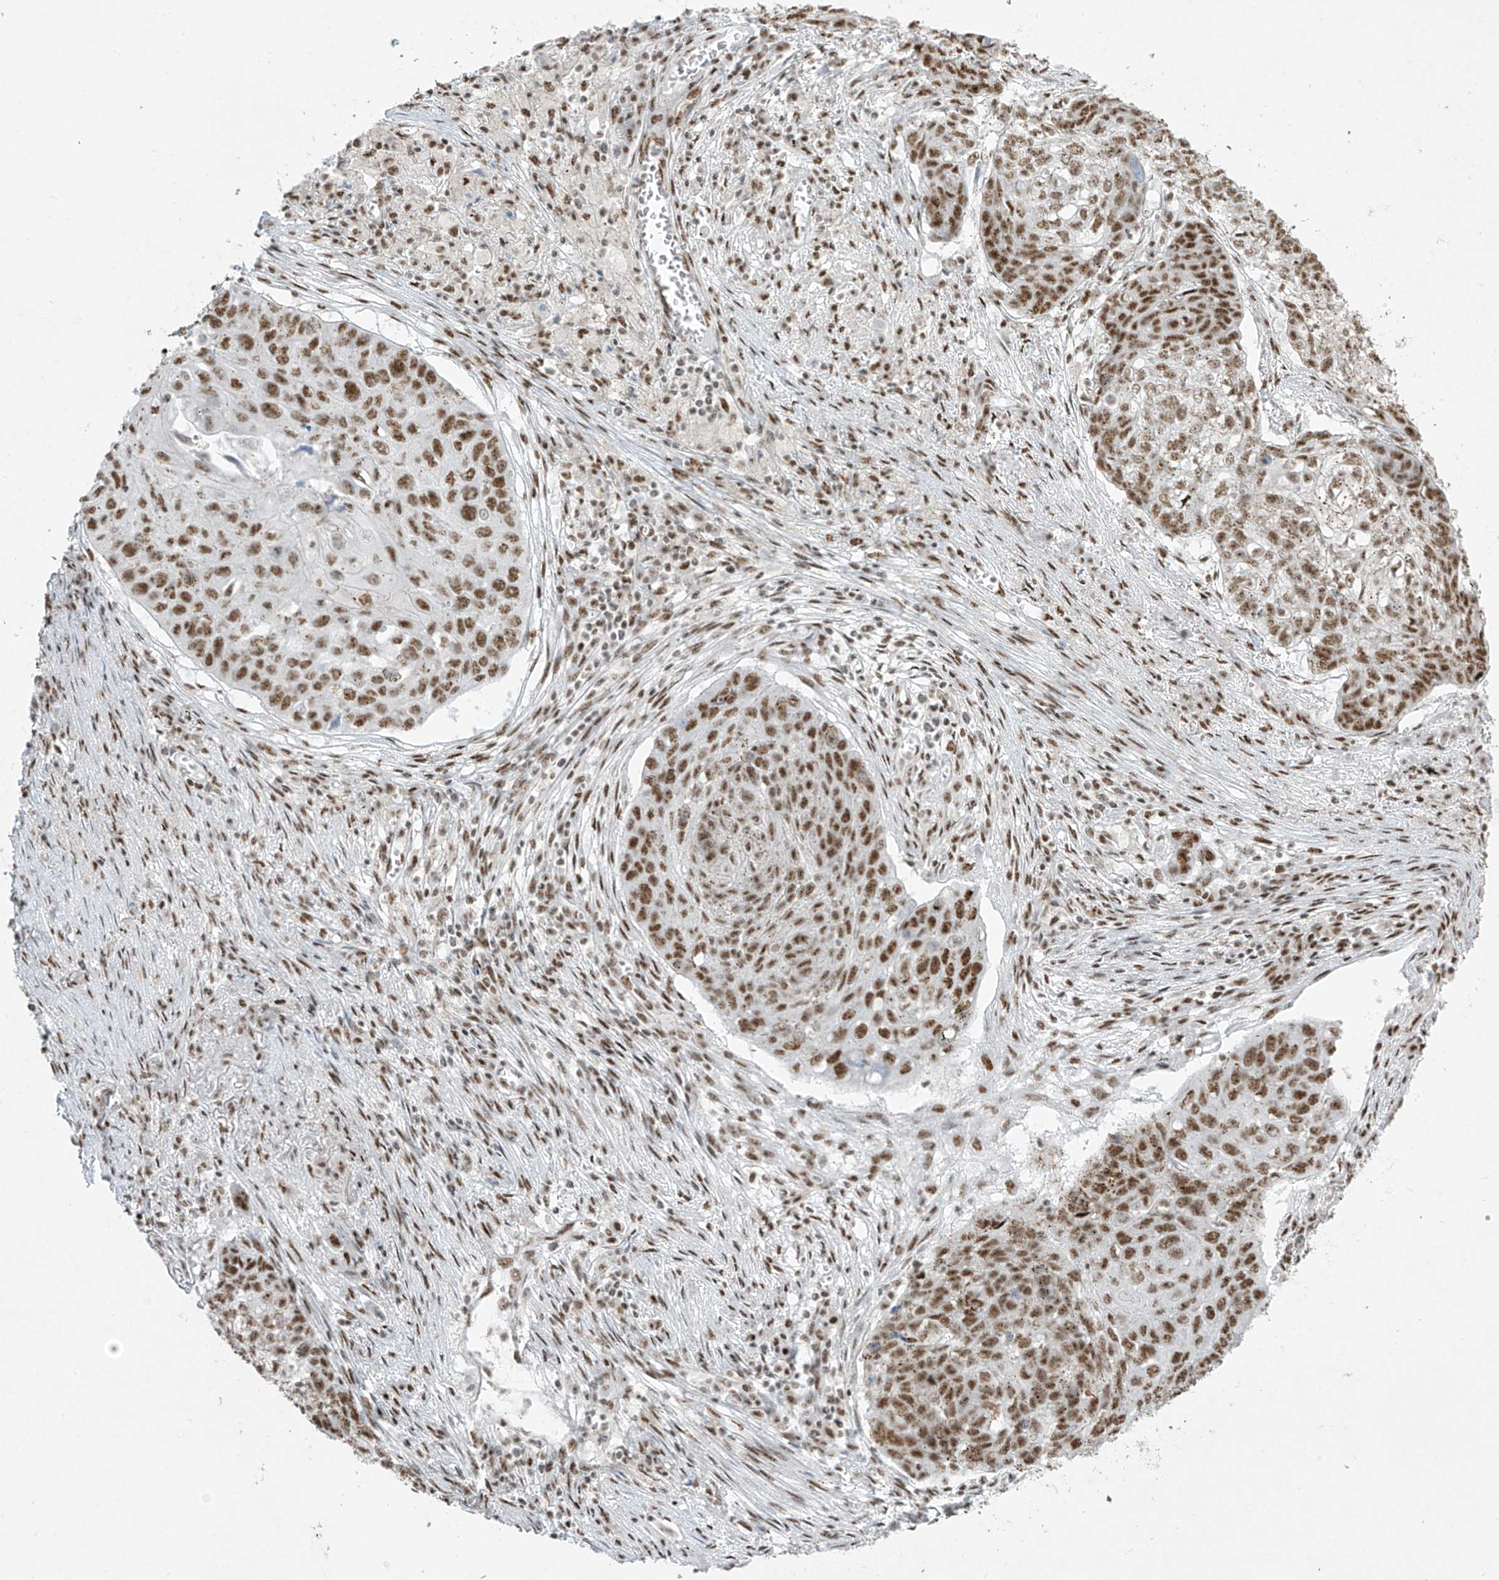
{"staining": {"intensity": "moderate", "quantity": ">75%", "location": "nuclear"}, "tissue": "lung cancer", "cell_type": "Tumor cells", "image_type": "cancer", "snomed": [{"axis": "morphology", "description": "Squamous cell carcinoma, NOS"}, {"axis": "topography", "description": "Lung"}], "caption": "The immunohistochemical stain highlights moderate nuclear staining in tumor cells of lung squamous cell carcinoma tissue. The staining was performed using DAB (3,3'-diaminobenzidine), with brown indicating positive protein expression. Nuclei are stained blue with hematoxylin.", "gene": "MS4A6A", "patient": {"sex": "female", "age": 63}}